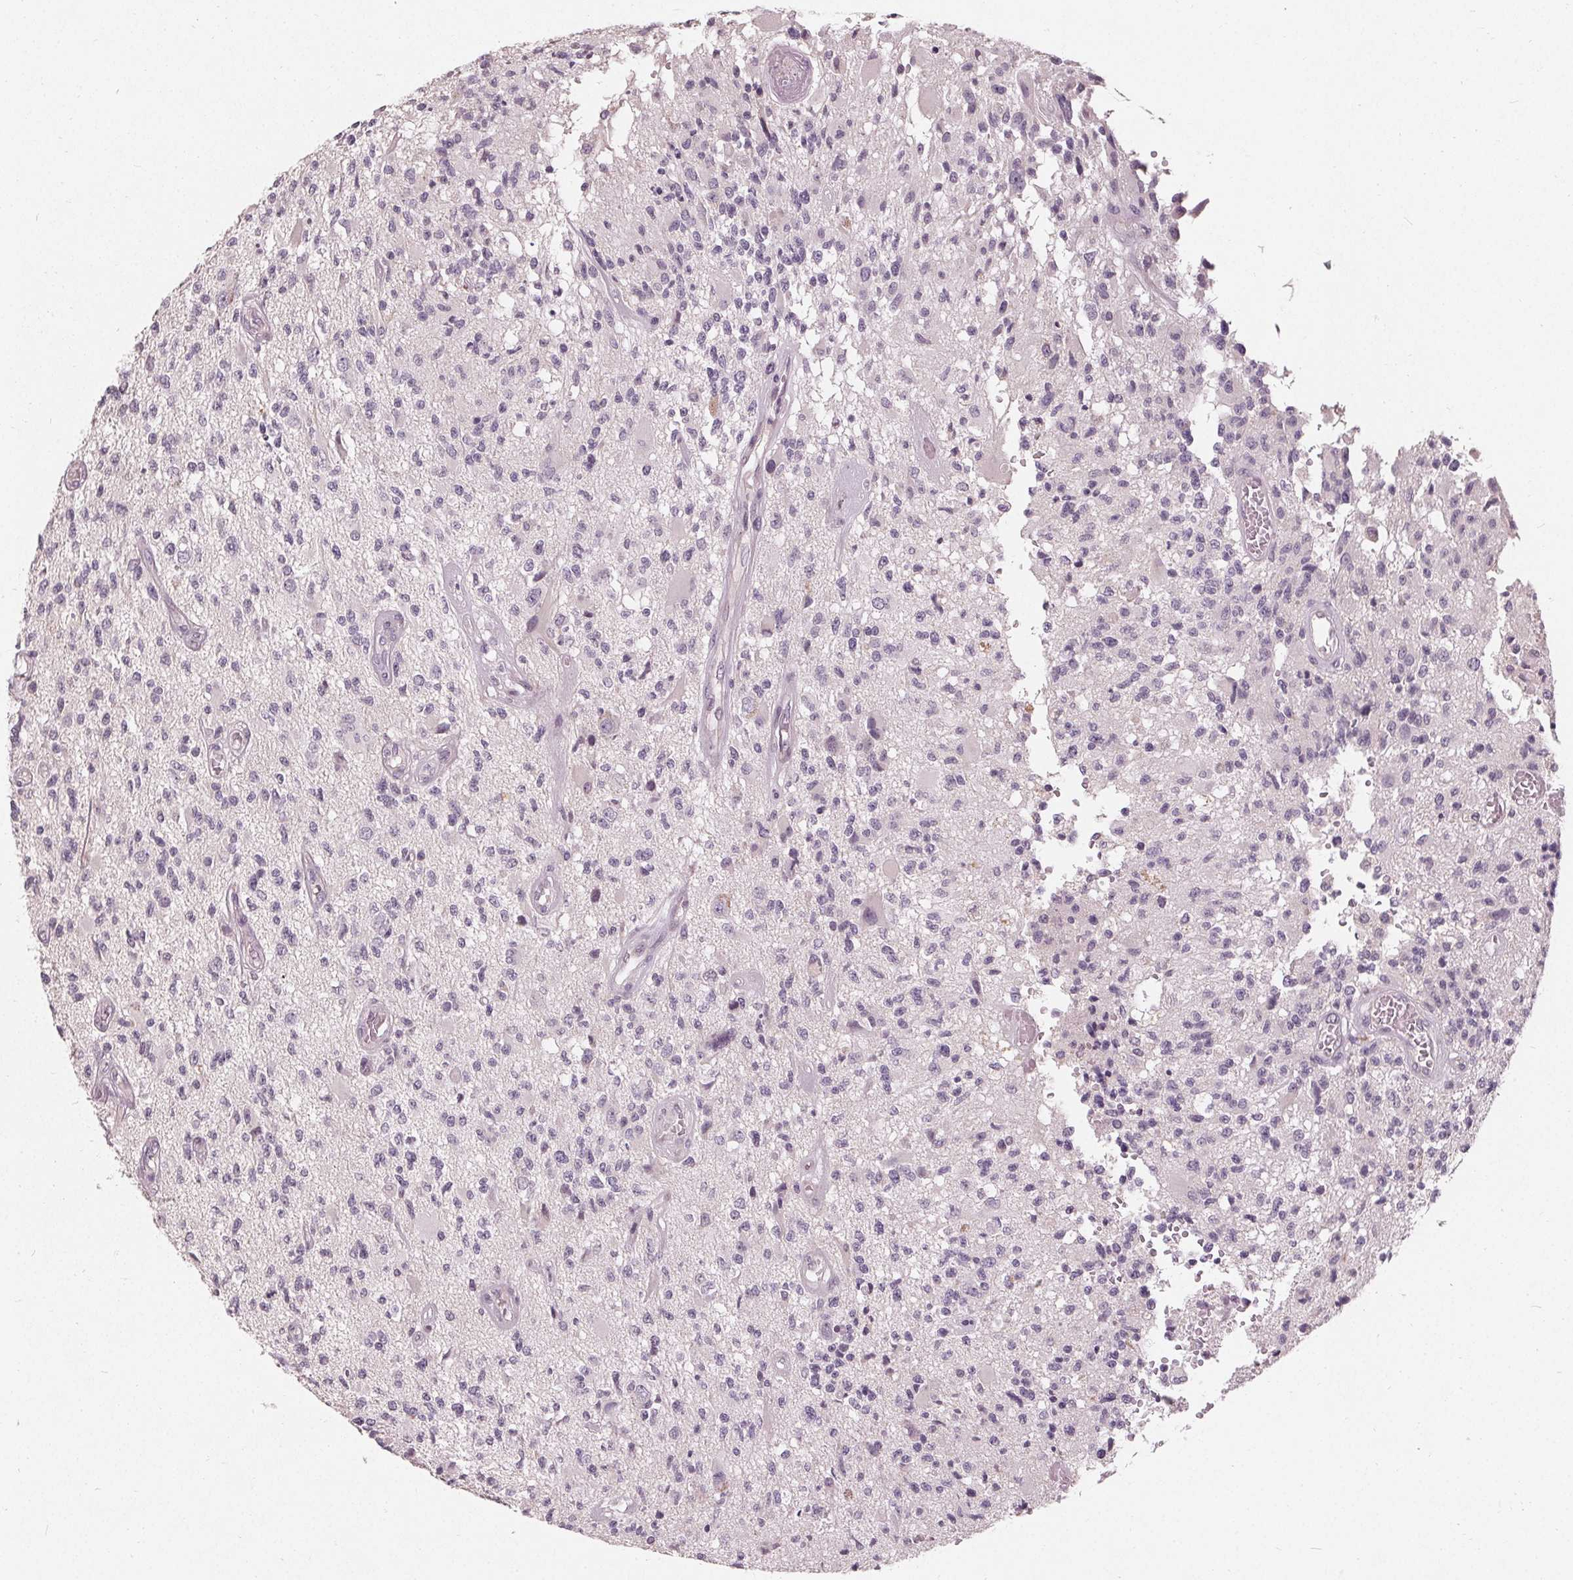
{"staining": {"intensity": "negative", "quantity": "none", "location": "none"}, "tissue": "glioma", "cell_type": "Tumor cells", "image_type": "cancer", "snomed": [{"axis": "morphology", "description": "Glioma, malignant, High grade"}, {"axis": "topography", "description": "Brain"}], "caption": "This is a histopathology image of immunohistochemistry staining of high-grade glioma (malignant), which shows no staining in tumor cells. (DAB IHC, high magnification).", "gene": "TRIM60", "patient": {"sex": "female", "age": 63}}